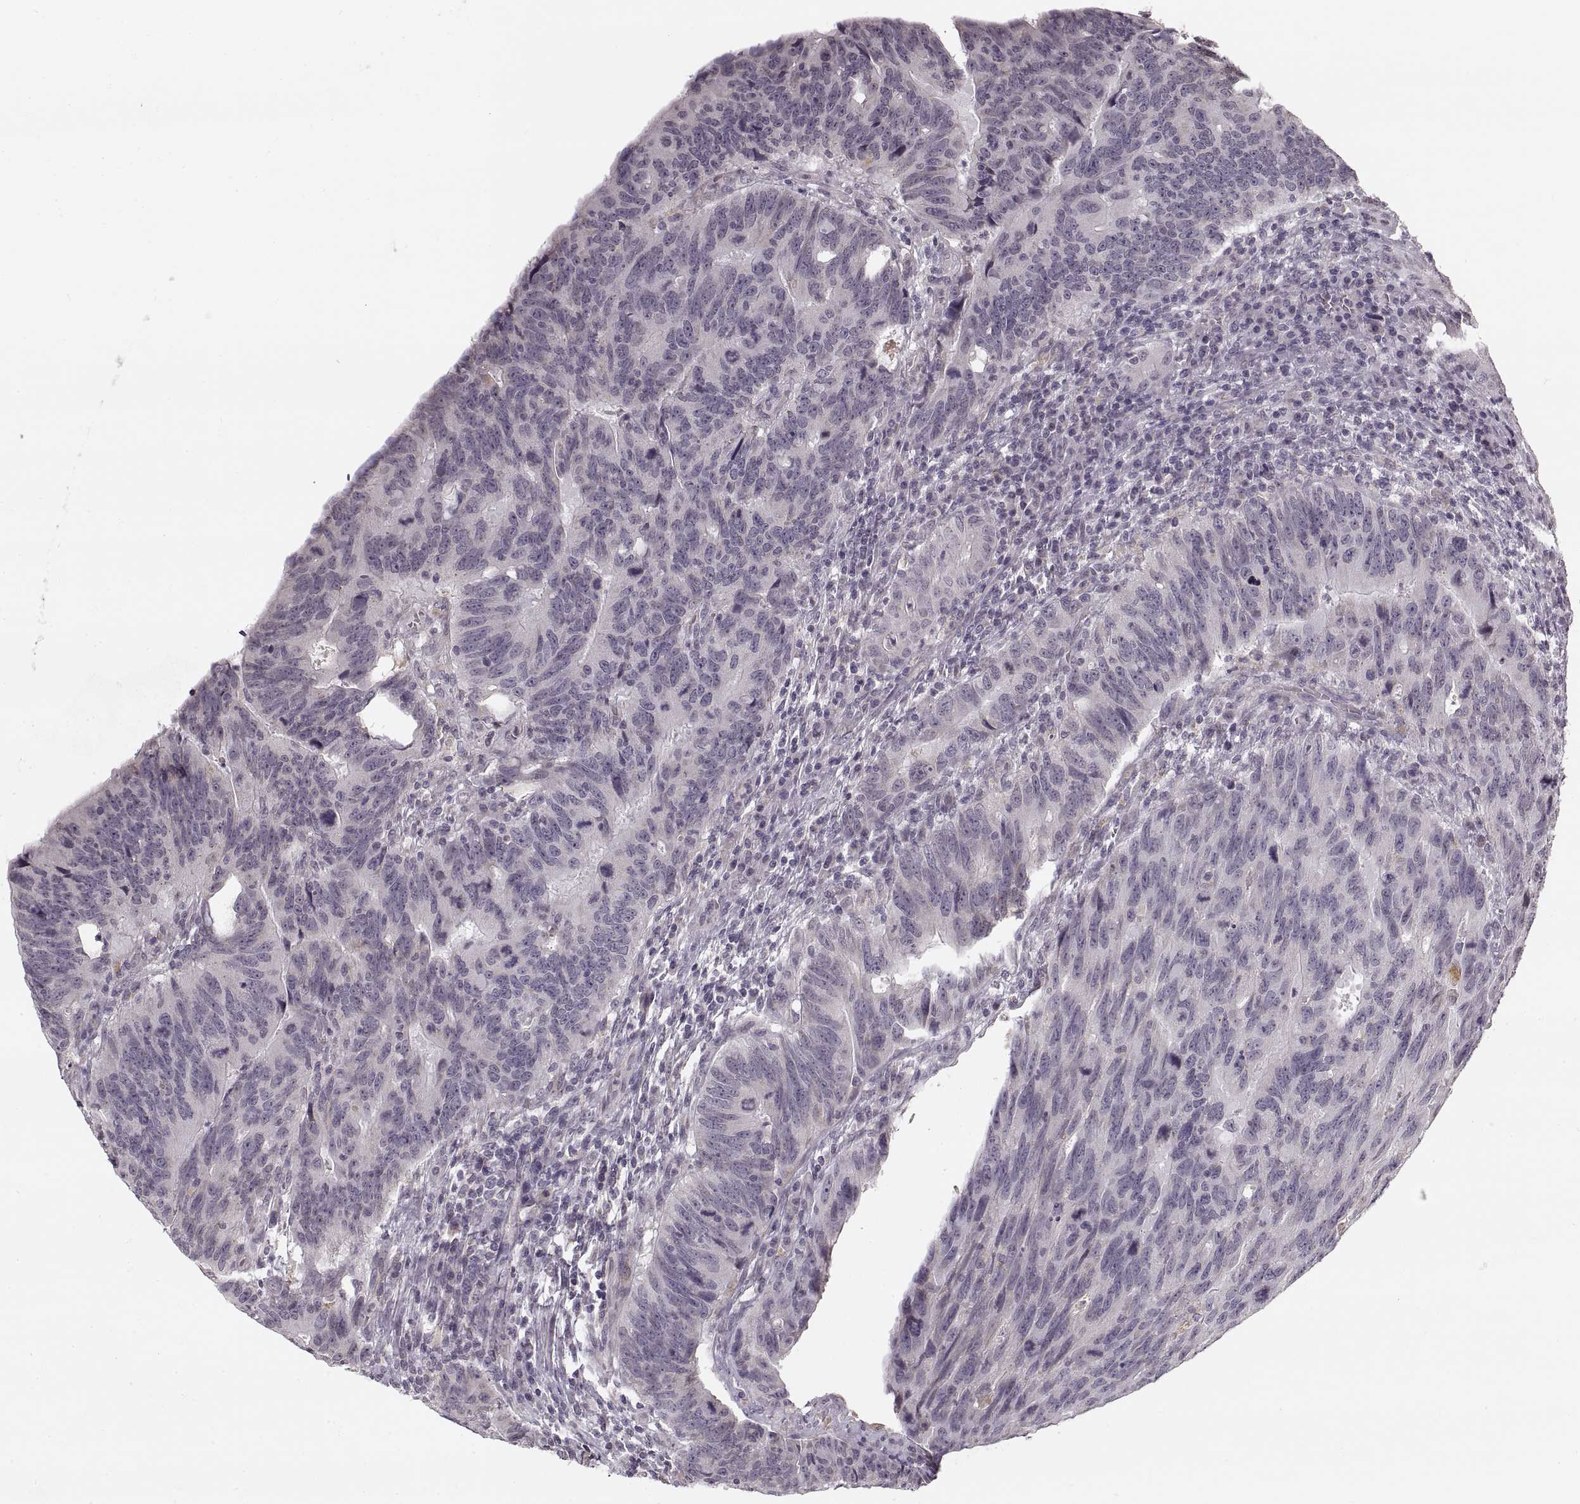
{"staining": {"intensity": "negative", "quantity": "none", "location": "none"}, "tissue": "colorectal cancer", "cell_type": "Tumor cells", "image_type": "cancer", "snomed": [{"axis": "morphology", "description": "Adenocarcinoma, NOS"}, {"axis": "topography", "description": "Colon"}], "caption": "An immunohistochemistry (IHC) image of colorectal cancer is shown. There is no staining in tumor cells of colorectal cancer.", "gene": "ASIC3", "patient": {"sex": "female", "age": 77}}